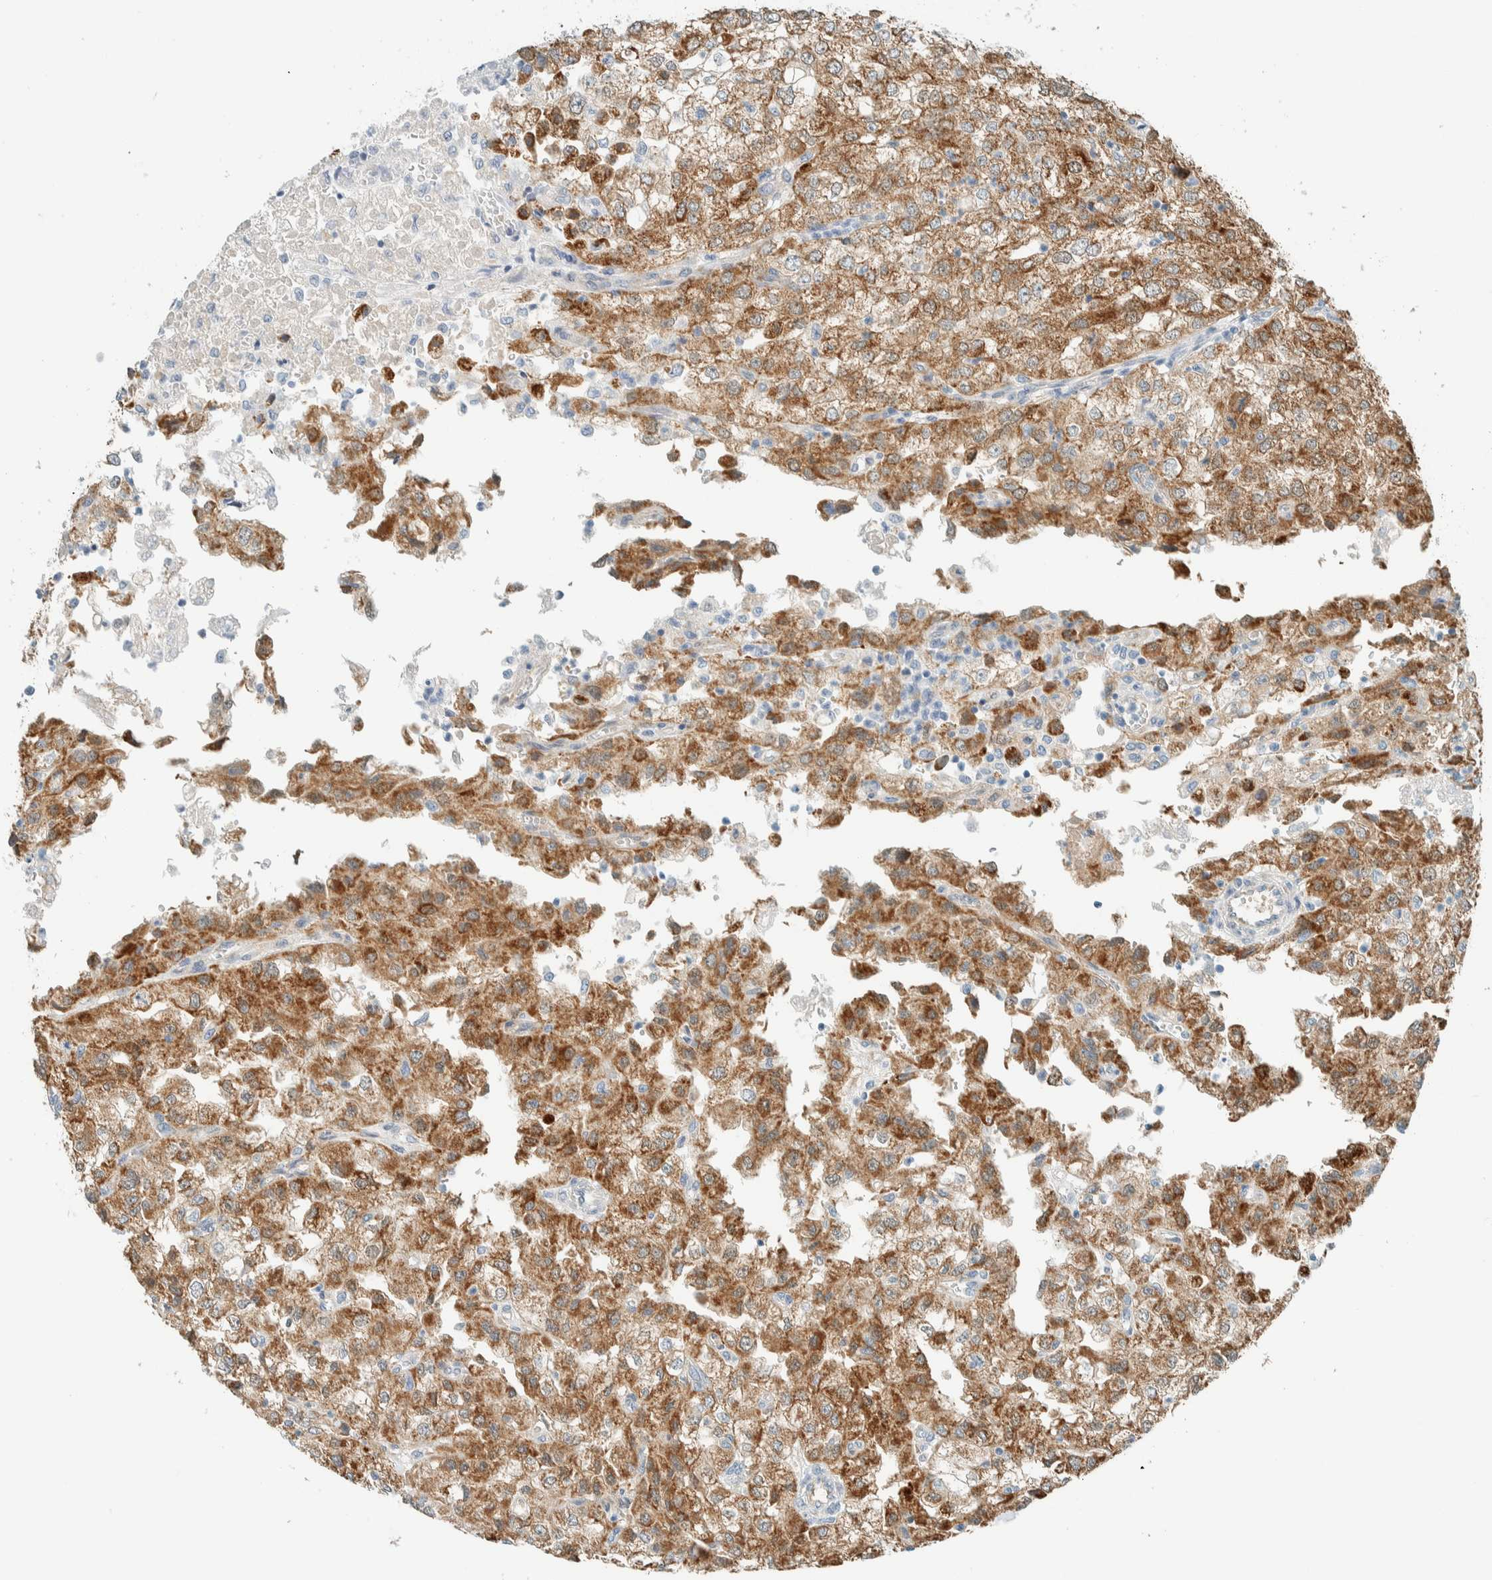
{"staining": {"intensity": "moderate", "quantity": ">75%", "location": "cytoplasmic/membranous"}, "tissue": "renal cancer", "cell_type": "Tumor cells", "image_type": "cancer", "snomed": [{"axis": "morphology", "description": "Adenocarcinoma, NOS"}, {"axis": "topography", "description": "Kidney"}], "caption": "Human renal adenocarcinoma stained for a protein (brown) reveals moderate cytoplasmic/membranous positive staining in about >75% of tumor cells.", "gene": "ALDH7A1", "patient": {"sex": "female", "age": 54}}